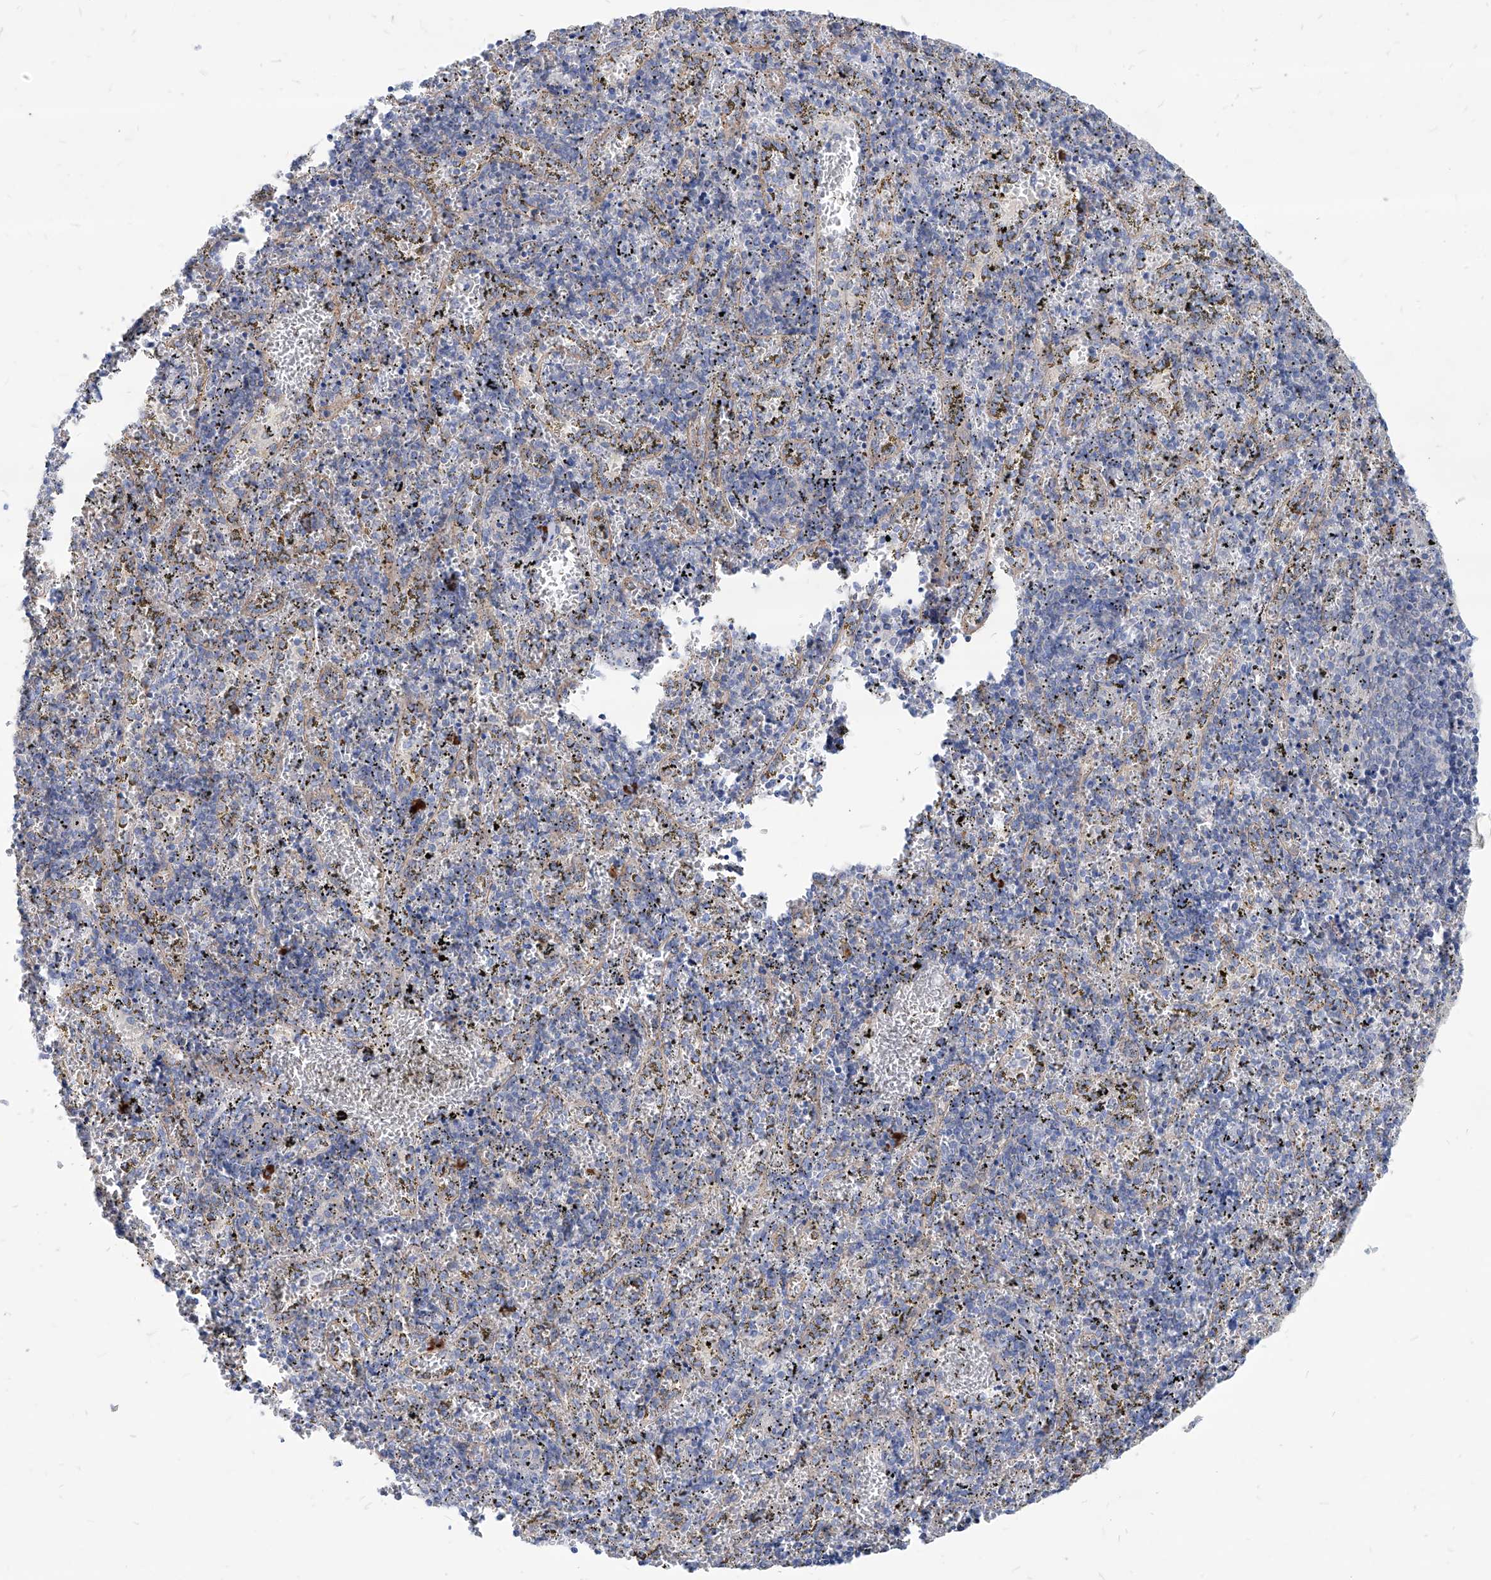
{"staining": {"intensity": "strong", "quantity": "<25%", "location": "cytoplasmic/membranous"}, "tissue": "spleen", "cell_type": "Cells in red pulp", "image_type": "normal", "snomed": [{"axis": "morphology", "description": "Normal tissue, NOS"}, {"axis": "topography", "description": "Spleen"}], "caption": "Strong cytoplasmic/membranous staining is seen in approximately <25% of cells in red pulp in normal spleen. Nuclei are stained in blue.", "gene": "AKAP10", "patient": {"sex": "male", "age": 11}}